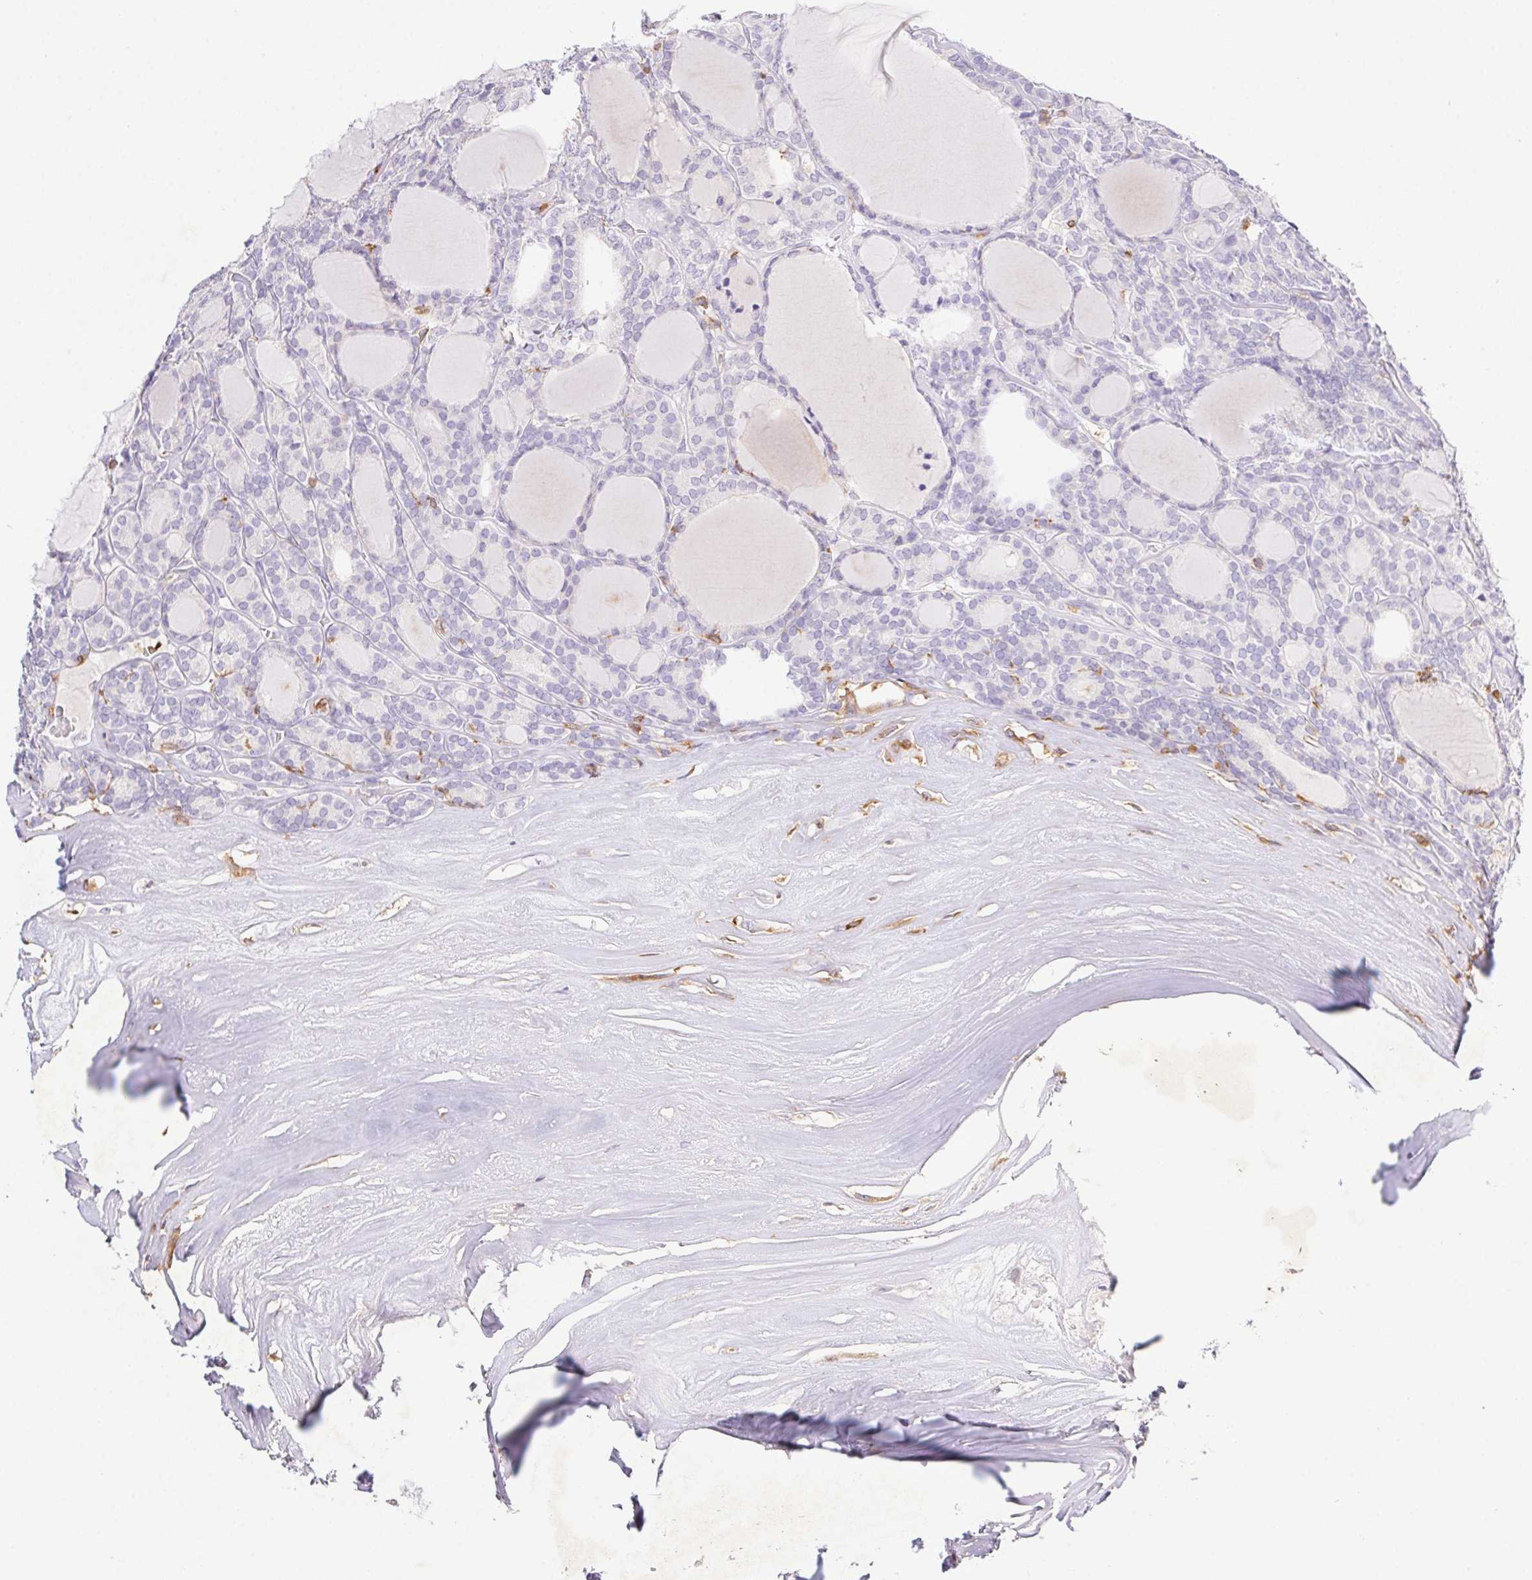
{"staining": {"intensity": "negative", "quantity": "none", "location": "none"}, "tissue": "thyroid cancer", "cell_type": "Tumor cells", "image_type": "cancer", "snomed": [{"axis": "morphology", "description": "Follicular adenoma carcinoma, NOS"}, {"axis": "topography", "description": "Thyroid gland"}], "caption": "Thyroid cancer (follicular adenoma carcinoma) was stained to show a protein in brown. There is no significant positivity in tumor cells.", "gene": "APBB1IP", "patient": {"sex": "male", "age": 74}}